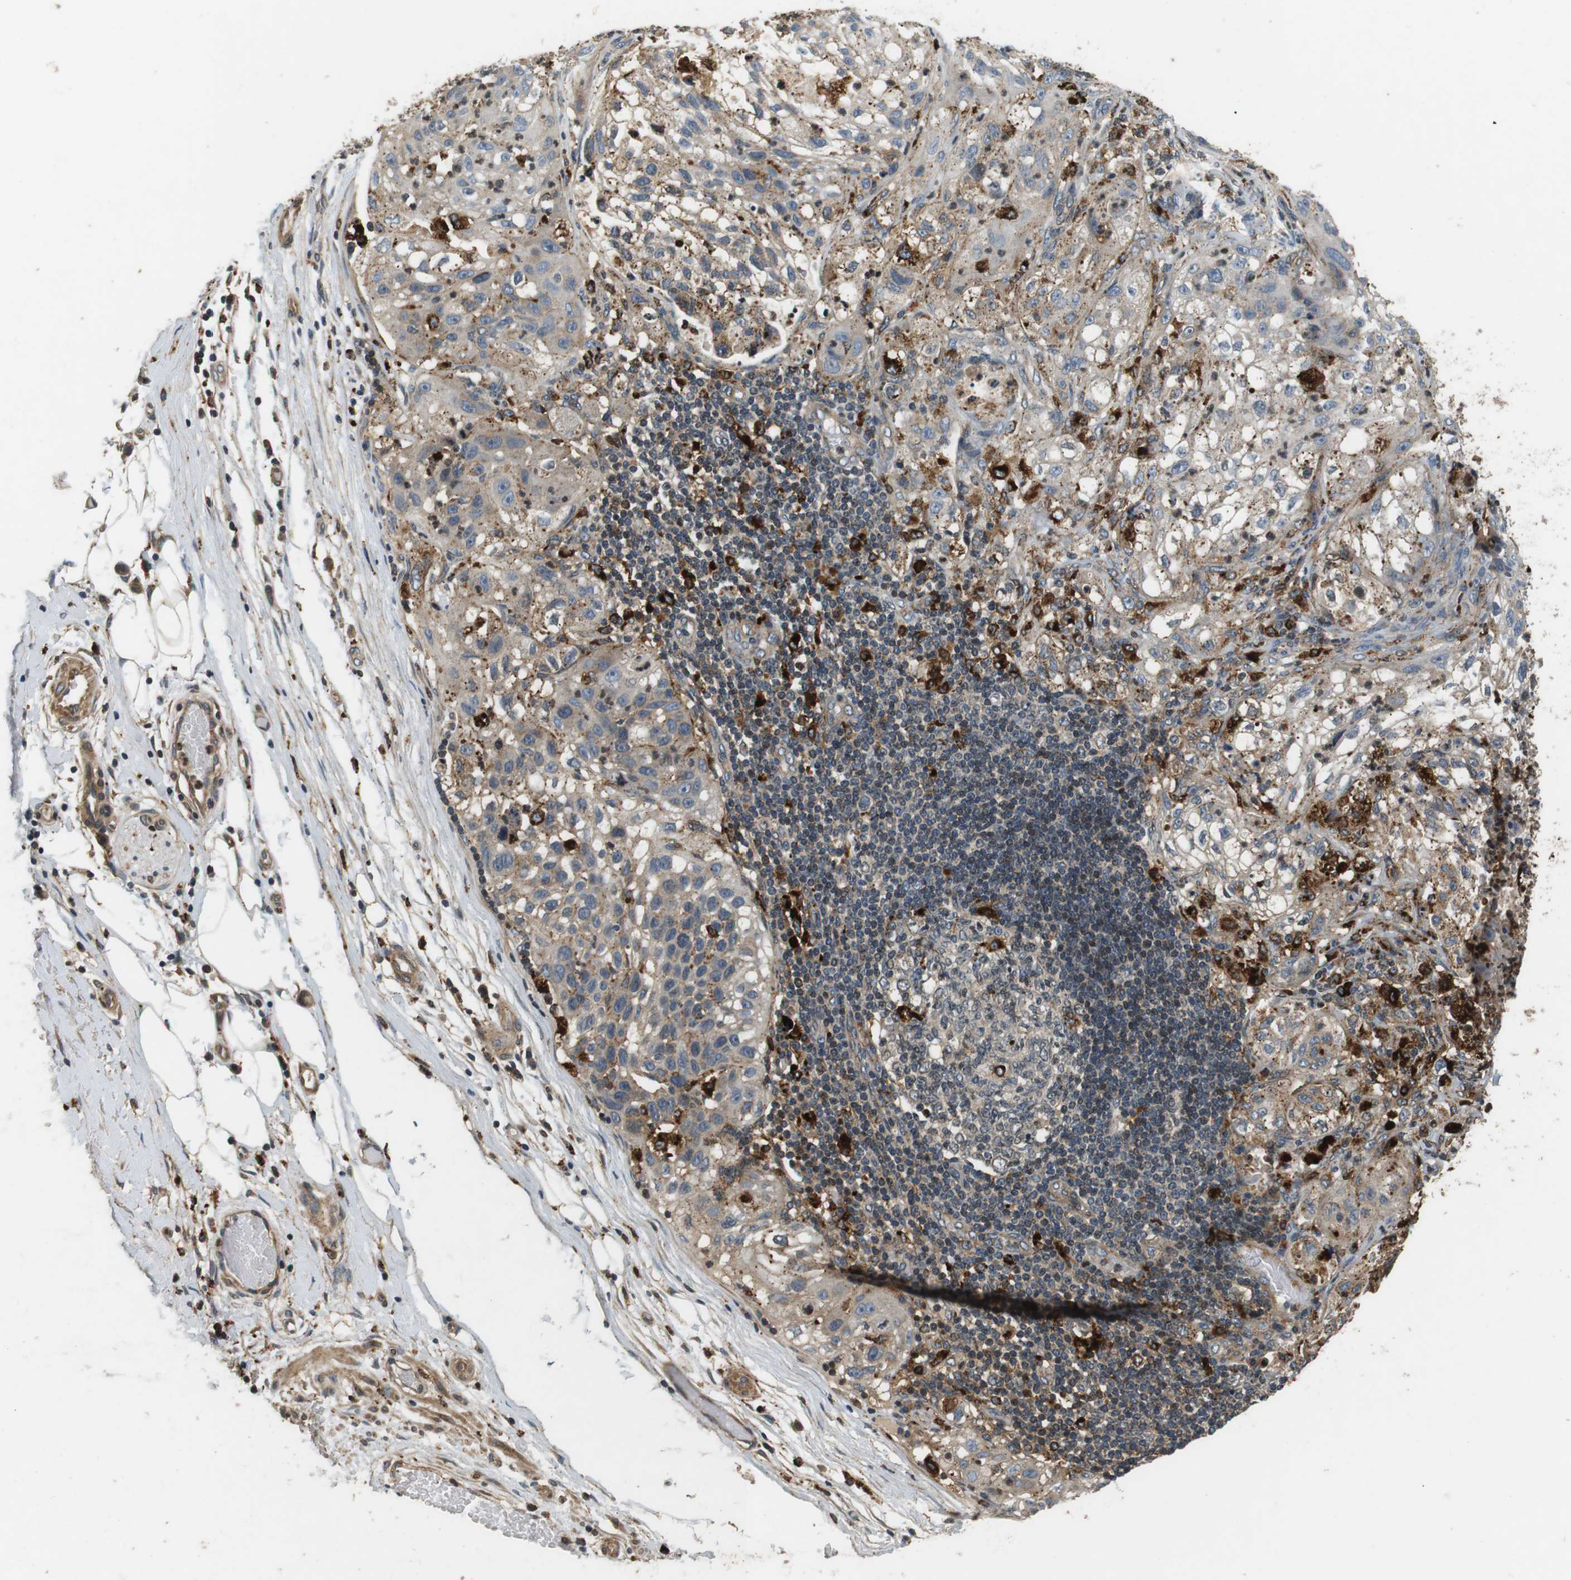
{"staining": {"intensity": "weak", "quantity": ">75%", "location": "cytoplasmic/membranous"}, "tissue": "lung cancer", "cell_type": "Tumor cells", "image_type": "cancer", "snomed": [{"axis": "morphology", "description": "Inflammation, NOS"}, {"axis": "morphology", "description": "Squamous cell carcinoma, NOS"}, {"axis": "topography", "description": "Lymph node"}, {"axis": "topography", "description": "Soft tissue"}, {"axis": "topography", "description": "Lung"}], "caption": "This is a photomicrograph of immunohistochemistry staining of lung squamous cell carcinoma, which shows weak expression in the cytoplasmic/membranous of tumor cells.", "gene": "TXNRD1", "patient": {"sex": "male", "age": 66}}